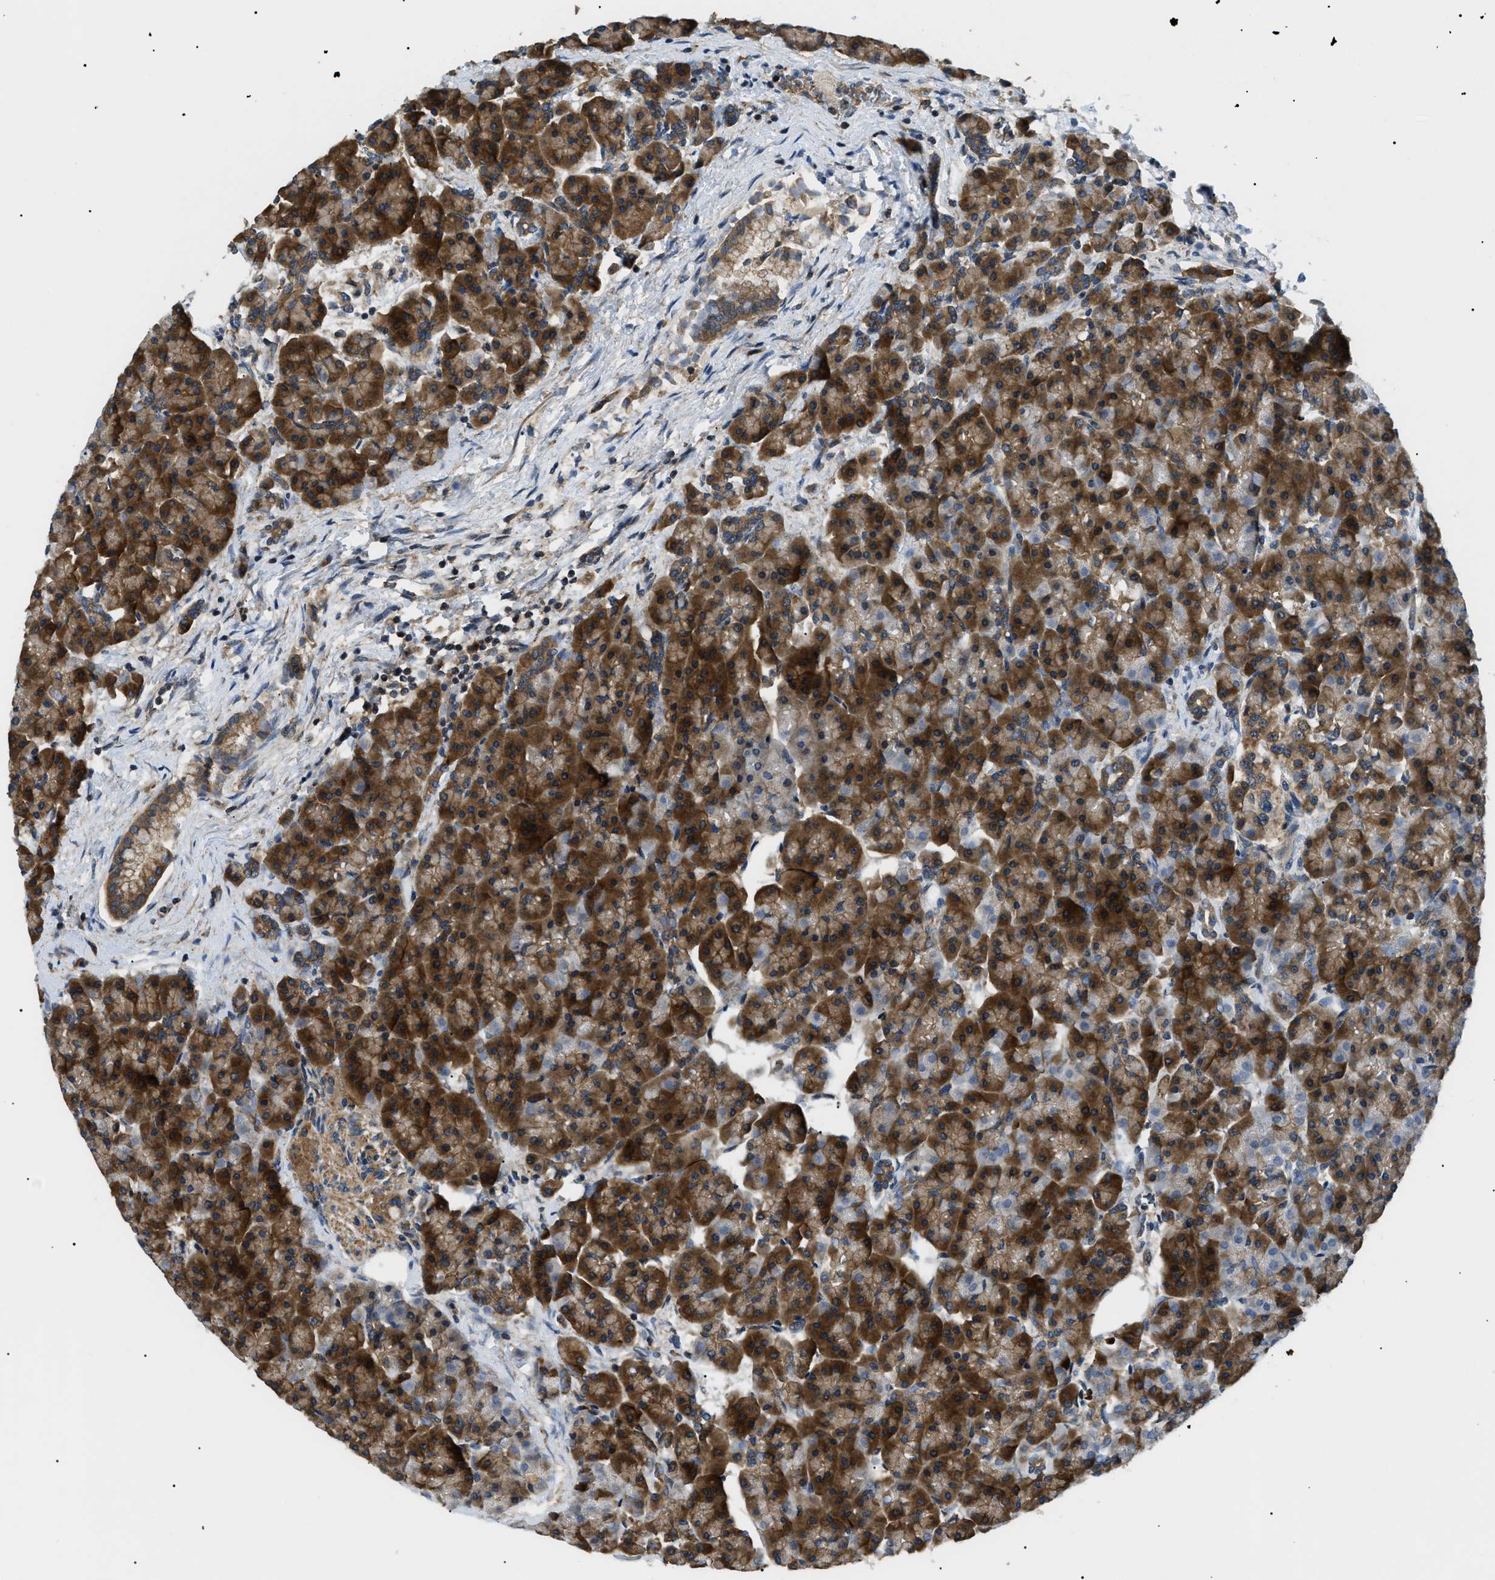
{"staining": {"intensity": "moderate", "quantity": ">75%", "location": "cytoplasmic/membranous"}, "tissue": "pancreas", "cell_type": "Exocrine glandular cells", "image_type": "normal", "snomed": [{"axis": "morphology", "description": "Normal tissue, NOS"}, {"axis": "topography", "description": "Pancreas"}], "caption": "IHC histopathology image of benign human pancreas stained for a protein (brown), which demonstrates medium levels of moderate cytoplasmic/membranous staining in about >75% of exocrine glandular cells.", "gene": "SRPK1", "patient": {"sex": "female", "age": 70}}